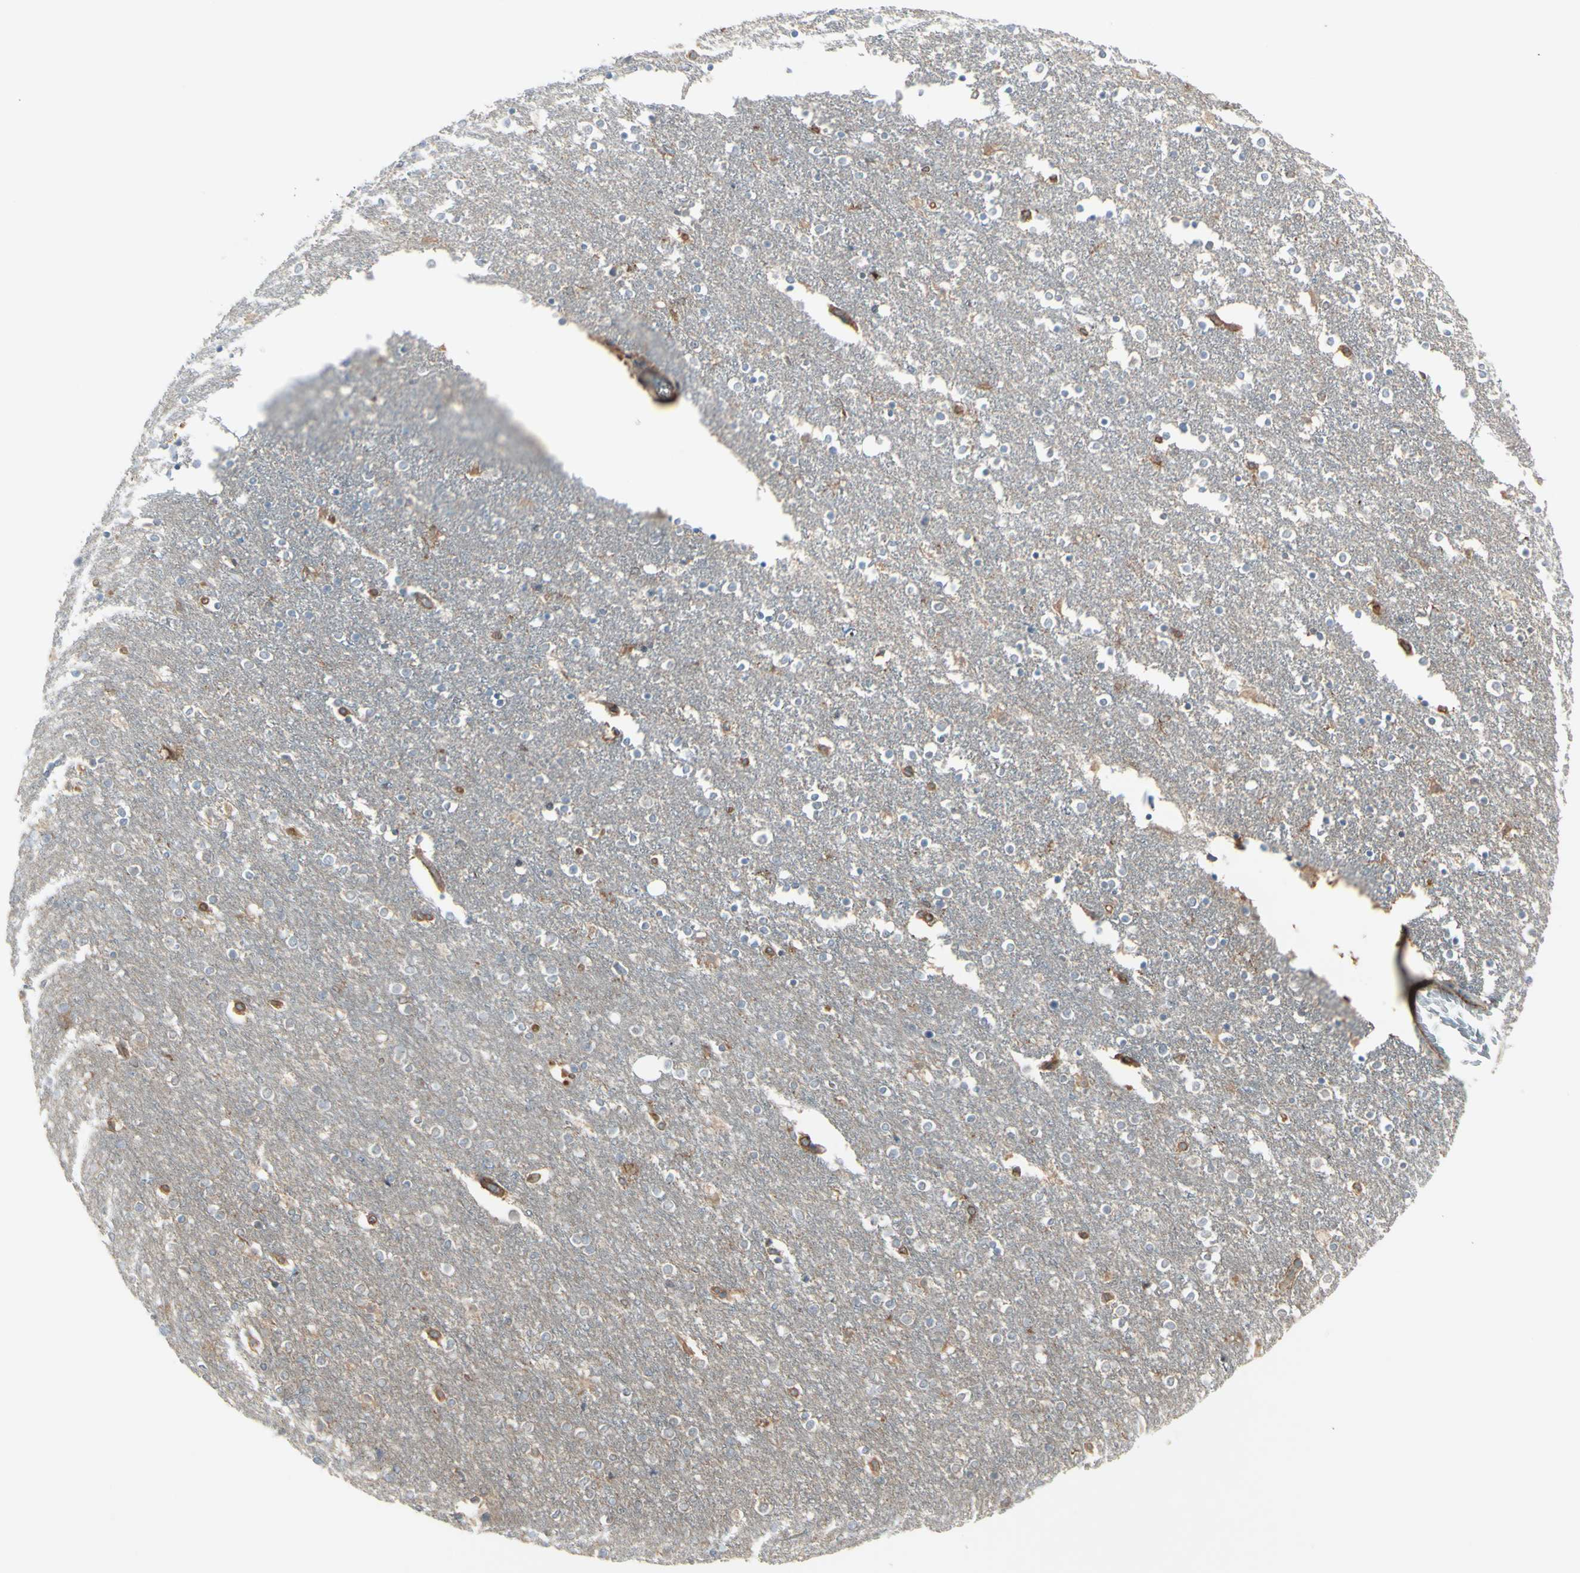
{"staining": {"intensity": "moderate", "quantity": "<25%", "location": "cytoplasmic/membranous"}, "tissue": "caudate", "cell_type": "Glial cells", "image_type": "normal", "snomed": [{"axis": "morphology", "description": "Normal tissue, NOS"}, {"axis": "topography", "description": "Lateral ventricle wall"}], "caption": "High-power microscopy captured an immunohistochemistry micrograph of benign caudate, revealing moderate cytoplasmic/membranous expression in approximately <25% of glial cells.", "gene": "IGSF9B", "patient": {"sex": "female", "age": 54}}